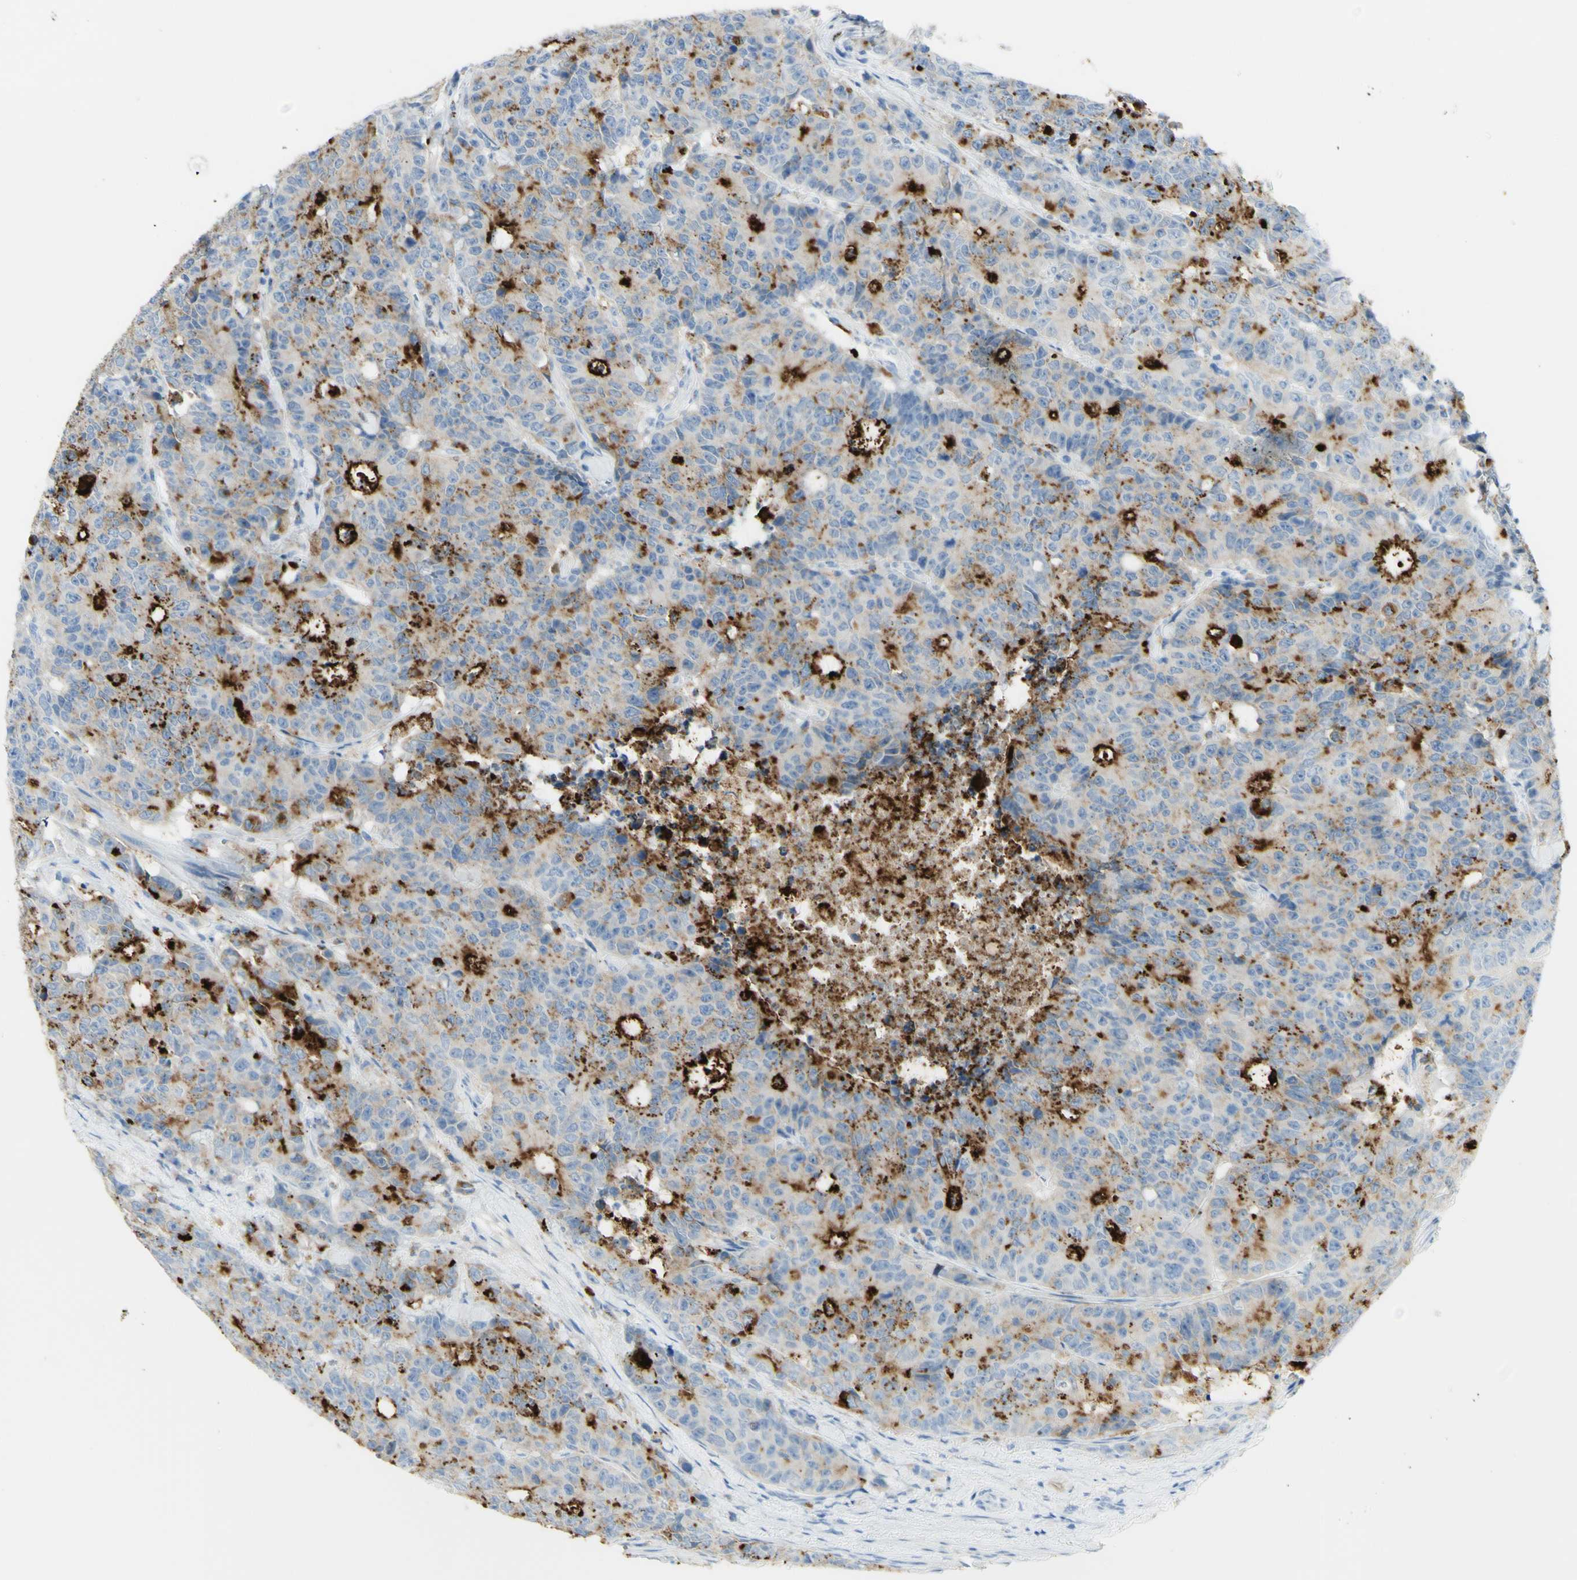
{"staining": {"intensity": "strong", "quantity": "<25%", "location": "cytoplasmic/membranous"}, "tissue": "colorectal cancer", "cell_type": "Tumor cells", "image_type": "cancer", "snomed": [{"axis": "morphology", "description": "Adenocarcinoma, NOS"}, {"axis": "topography", "description": "Colon"}], "caption": "Immunohistochemistry (DAB (3,3'-diaminobenzidine)) staining of human colorectal adenocarcinoma shows strong cytoplasmic/membranous protein expression in about <25% of tumor cells.", "gene": "TSPAN1", "patient": {"sex": "female", "age": 86}}